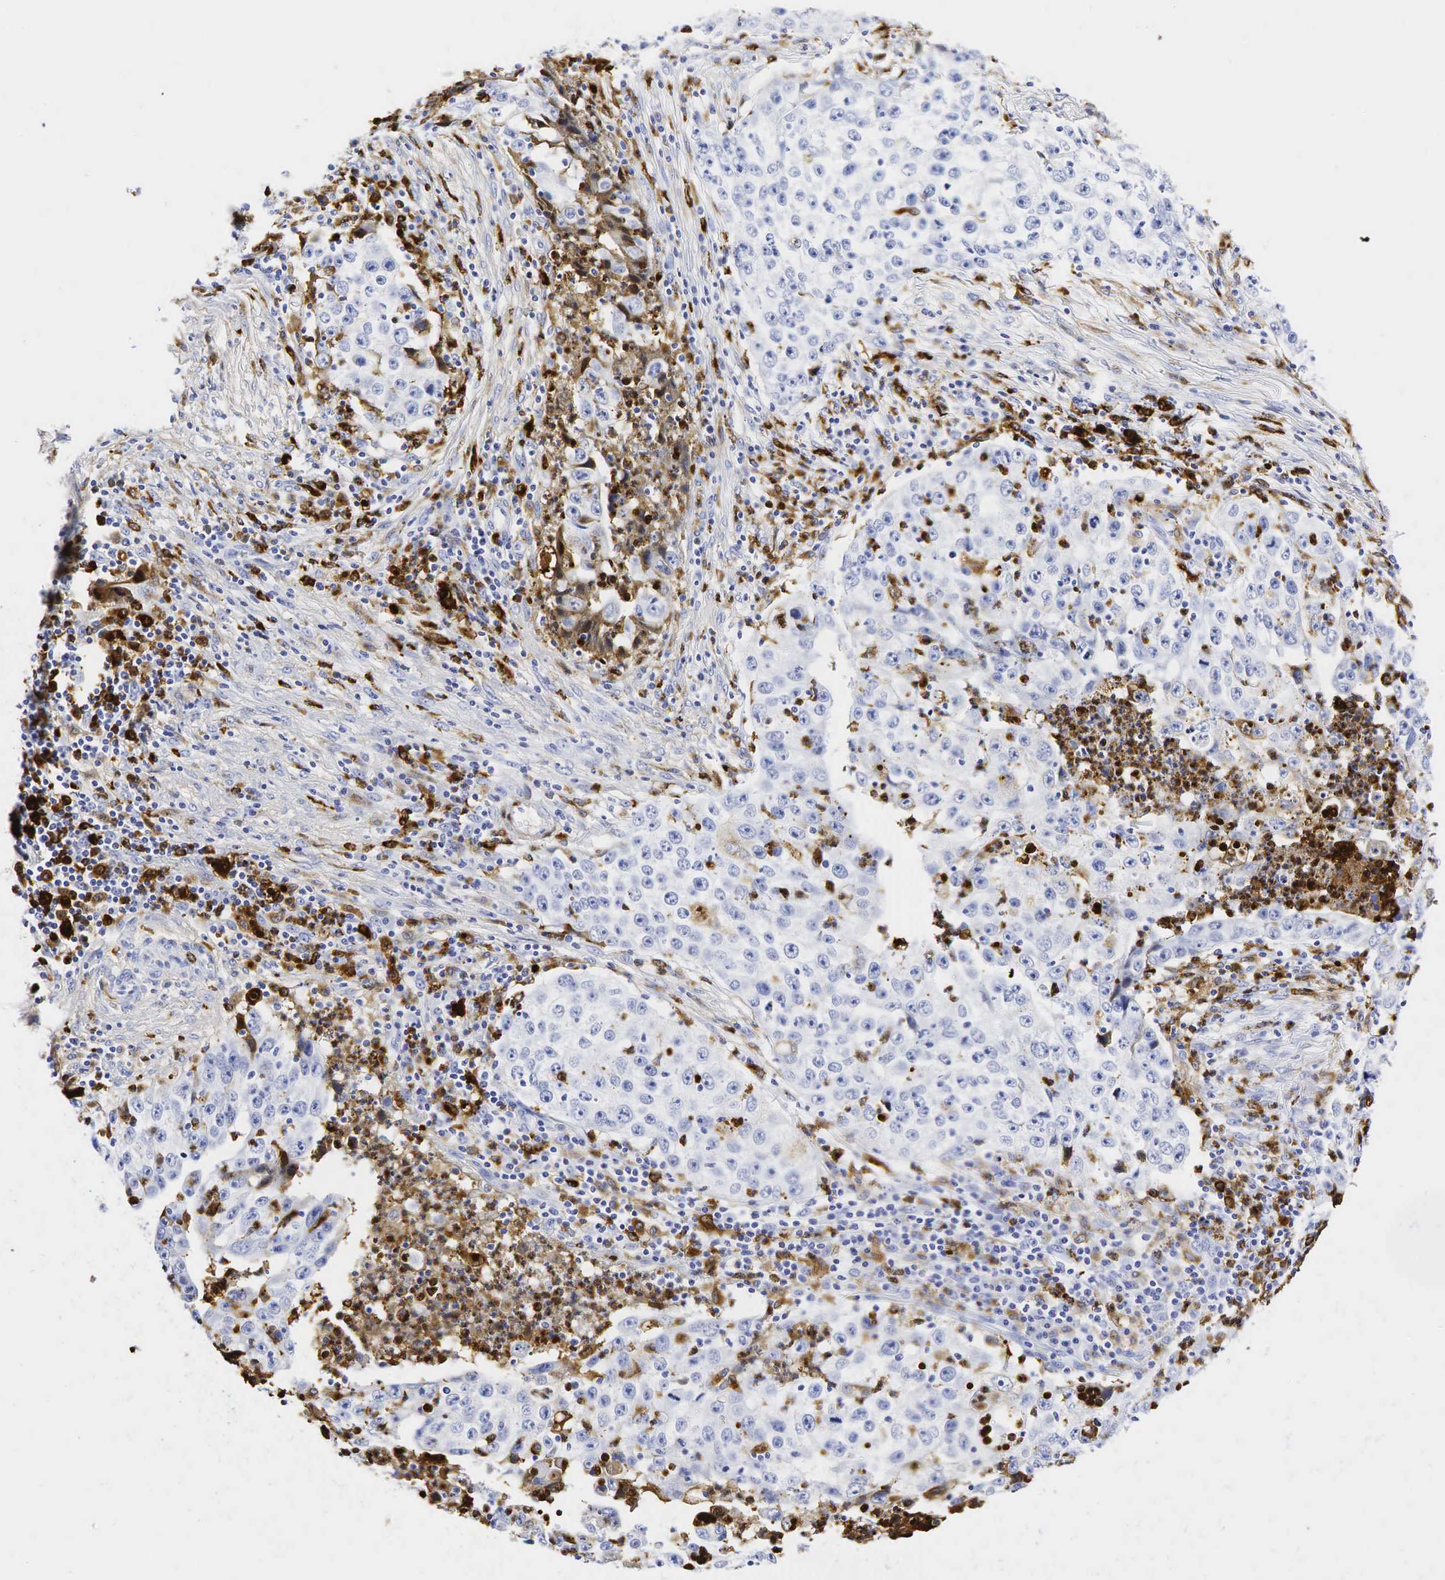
{"staining": {"intensity": "negative", "quantity": "none", "location": "none"}, "tissue": "lung cancer", "cell_type": "Tumor cells", "image_type": "cancer", "snomed": [{"axis": "morphology", "description": "Squamous cell carcinoma, NOS"}, {"axis": "topography", "description": "Lung"}], "caption": "An IHC photomicrograph of squamous cell carcinoma (lung) is shown. There is no staining in tumor cells of squamous cell carcinoma (lung). (Immunohistochemistry (ihc), brightfield microscopy, high magnification).", "gene": "LYZ", "patient": {"sex": "male", "age": 64}}